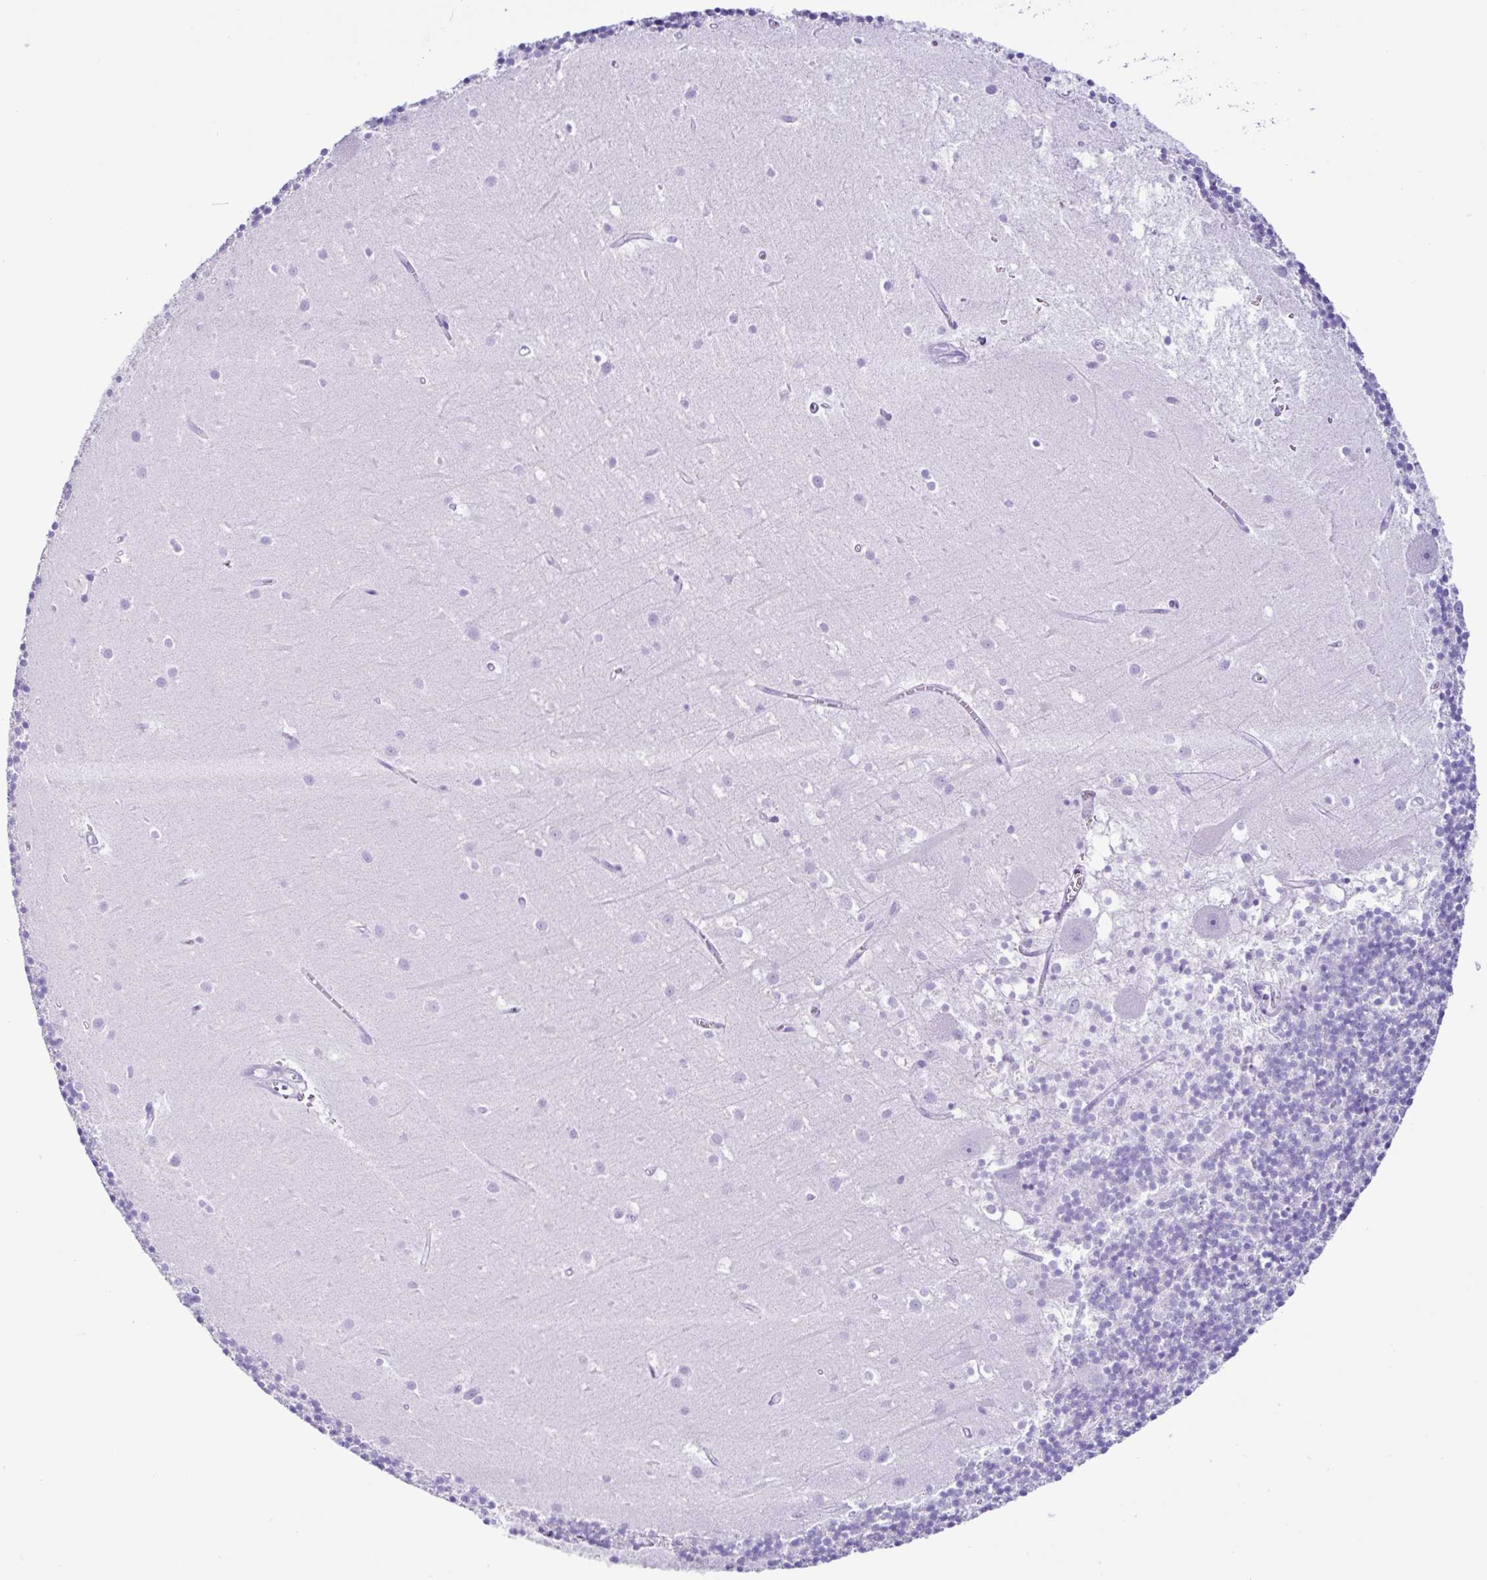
{"staining": {"intensity": "negative", "quantity": "none", "location": "none"}, "tissue": "cerebellum", "cell_type": "Cells in granular layer", "image_type": "normal", "snomed": [{"axis": "morphology", "description": "Normal tissue, NOS"}, {"axis": "topography", "description": "Cerebellum"}], "caption": "DAB (3,3'-diaminobenzidine) immunohistochemical staining of unremarkable human cerebellum reveals no significant staining in cells in granular layer.", "gene": "PIGF", "patient": {"sex": "male", "age": 54}}